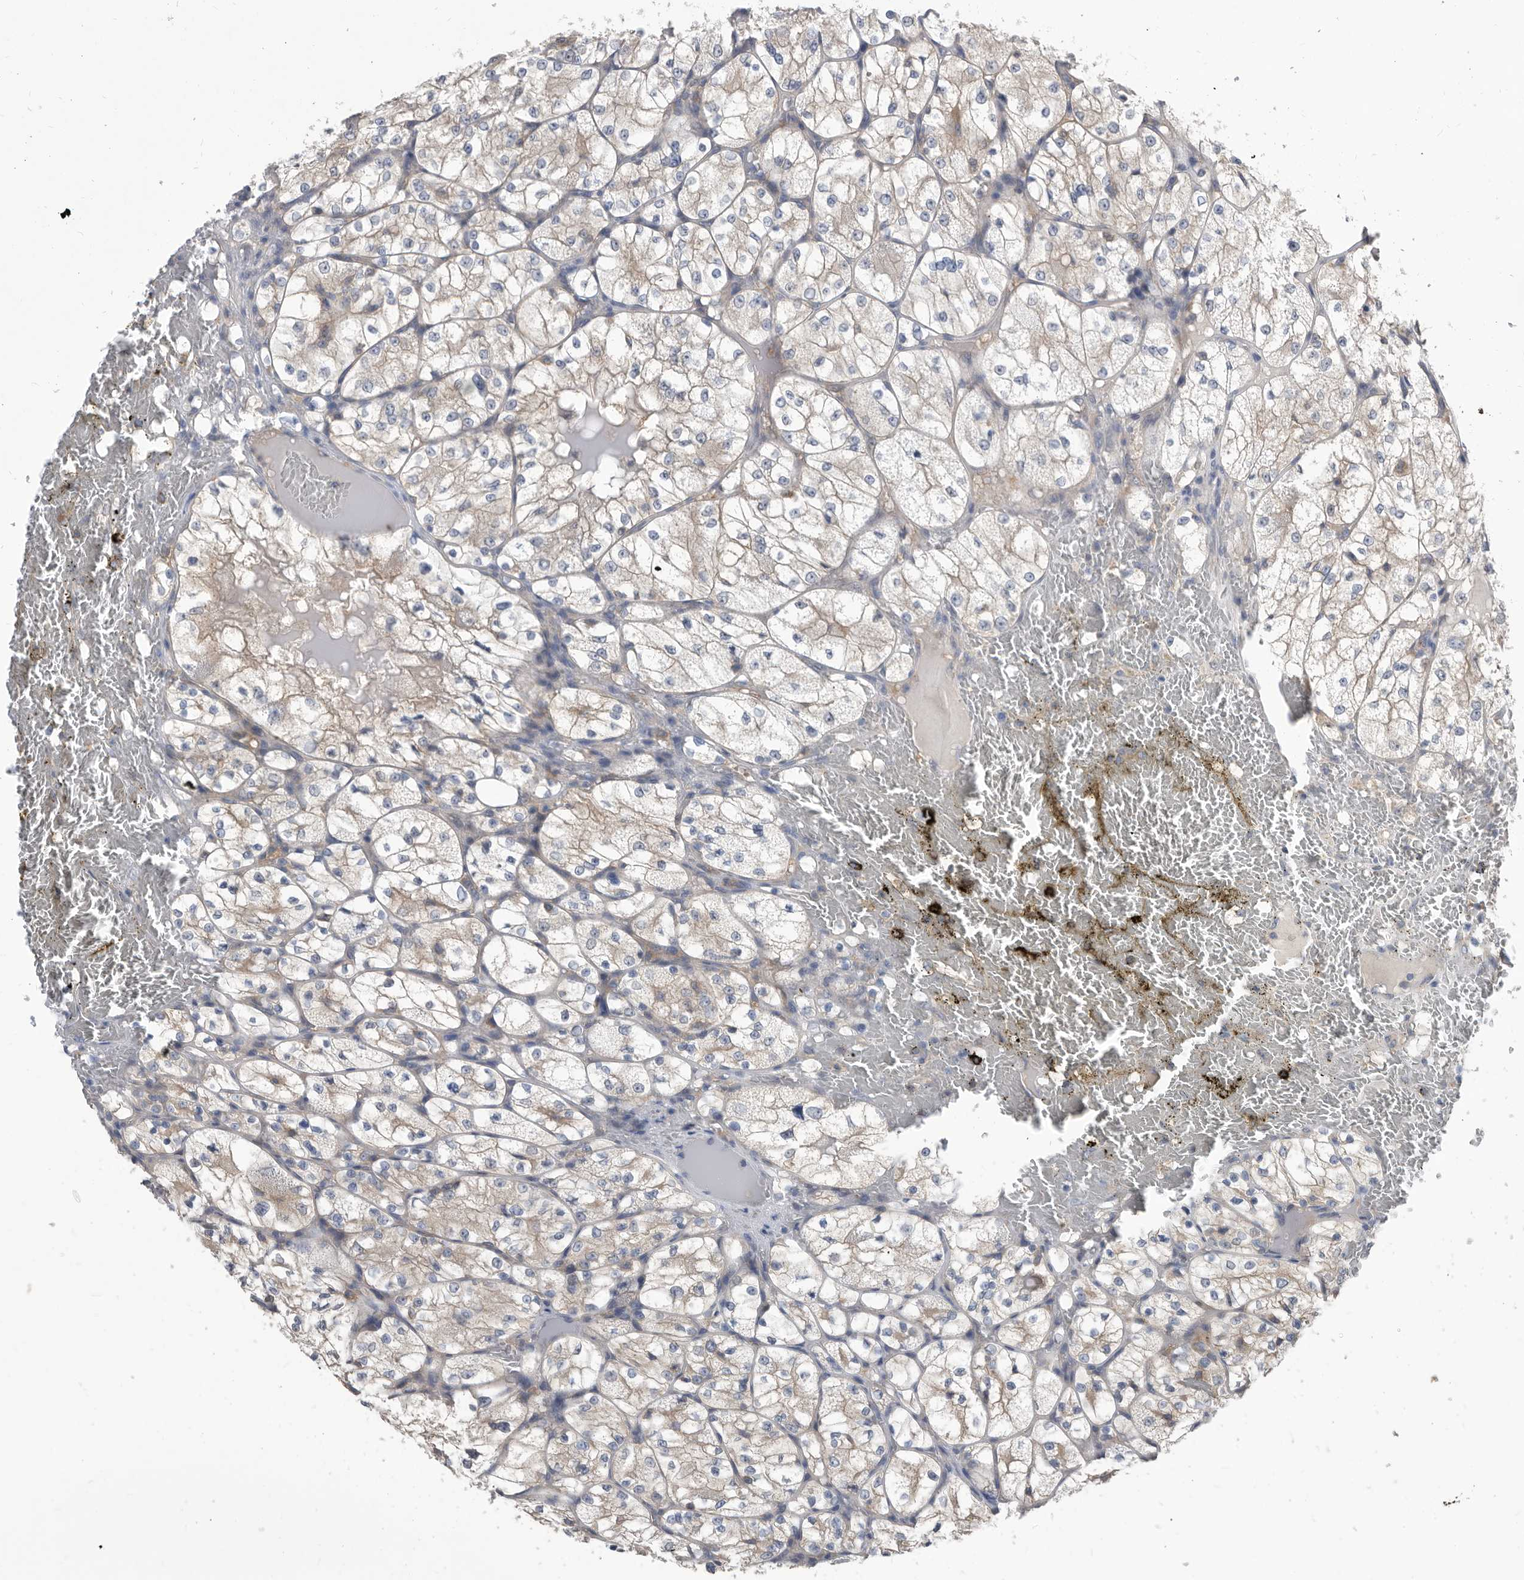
{"staining": {"intensity": "weak", "quantity": "<25%", "location": "cytoplasmic/membranous"}, "tissue": "renal cancer", "cell_type": "Tumor cells", "image_type": "cancer", "snomed": [{"axis": "morphology", "description": "Adenocarcinoma, NOS"}, {"axis": "topography", "description": "Kidney"}], "caption": "Immunohistochemistry micrograph of human renal adenocarcinoma stained for a protein (brown), which reveals no expression in tumor cells.", "gene": "CCT4", "patient": {"sex": "female", "age": 69}}